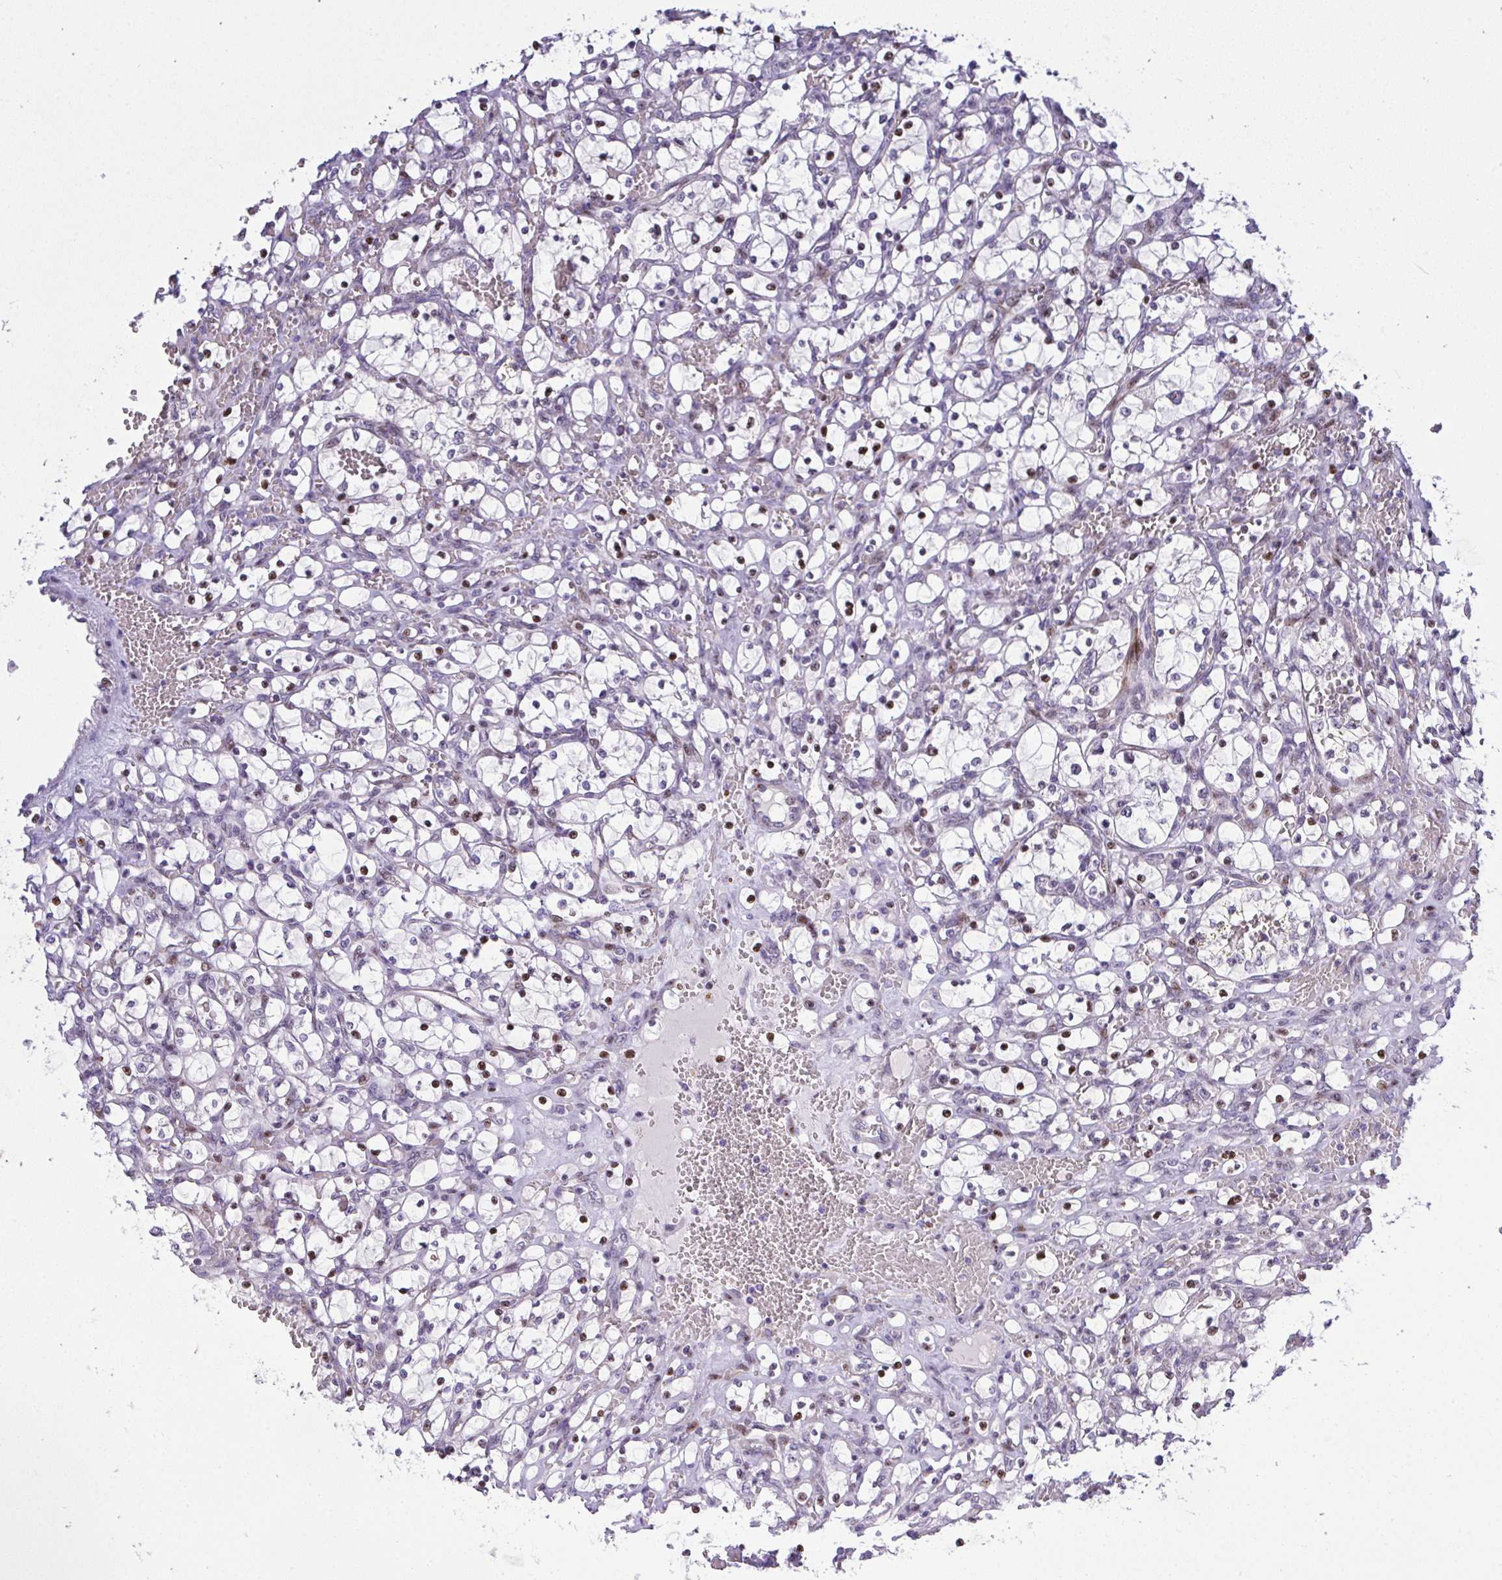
{"staining": {"intensity": "moderate", "quantity": "25%-75%", "location": "nuclear"}, "tissue": "renal cancer", "cell_type": "Tumor cells", "image_type": "cancer", "snomed": [{"axis": "morphology", "description": "Adenocarcinoma, NOS"}, {"axis": "topography", "description": "Kidney"}], "caption": "There is medium levels of moderate nuclear staining in tumor cells of adenocarcinoma (renal), as demonstrated by immunohistochemical staining (brown color).", "gene": "PLPPR3", "patient": {"sex": "female", "age": 69}}